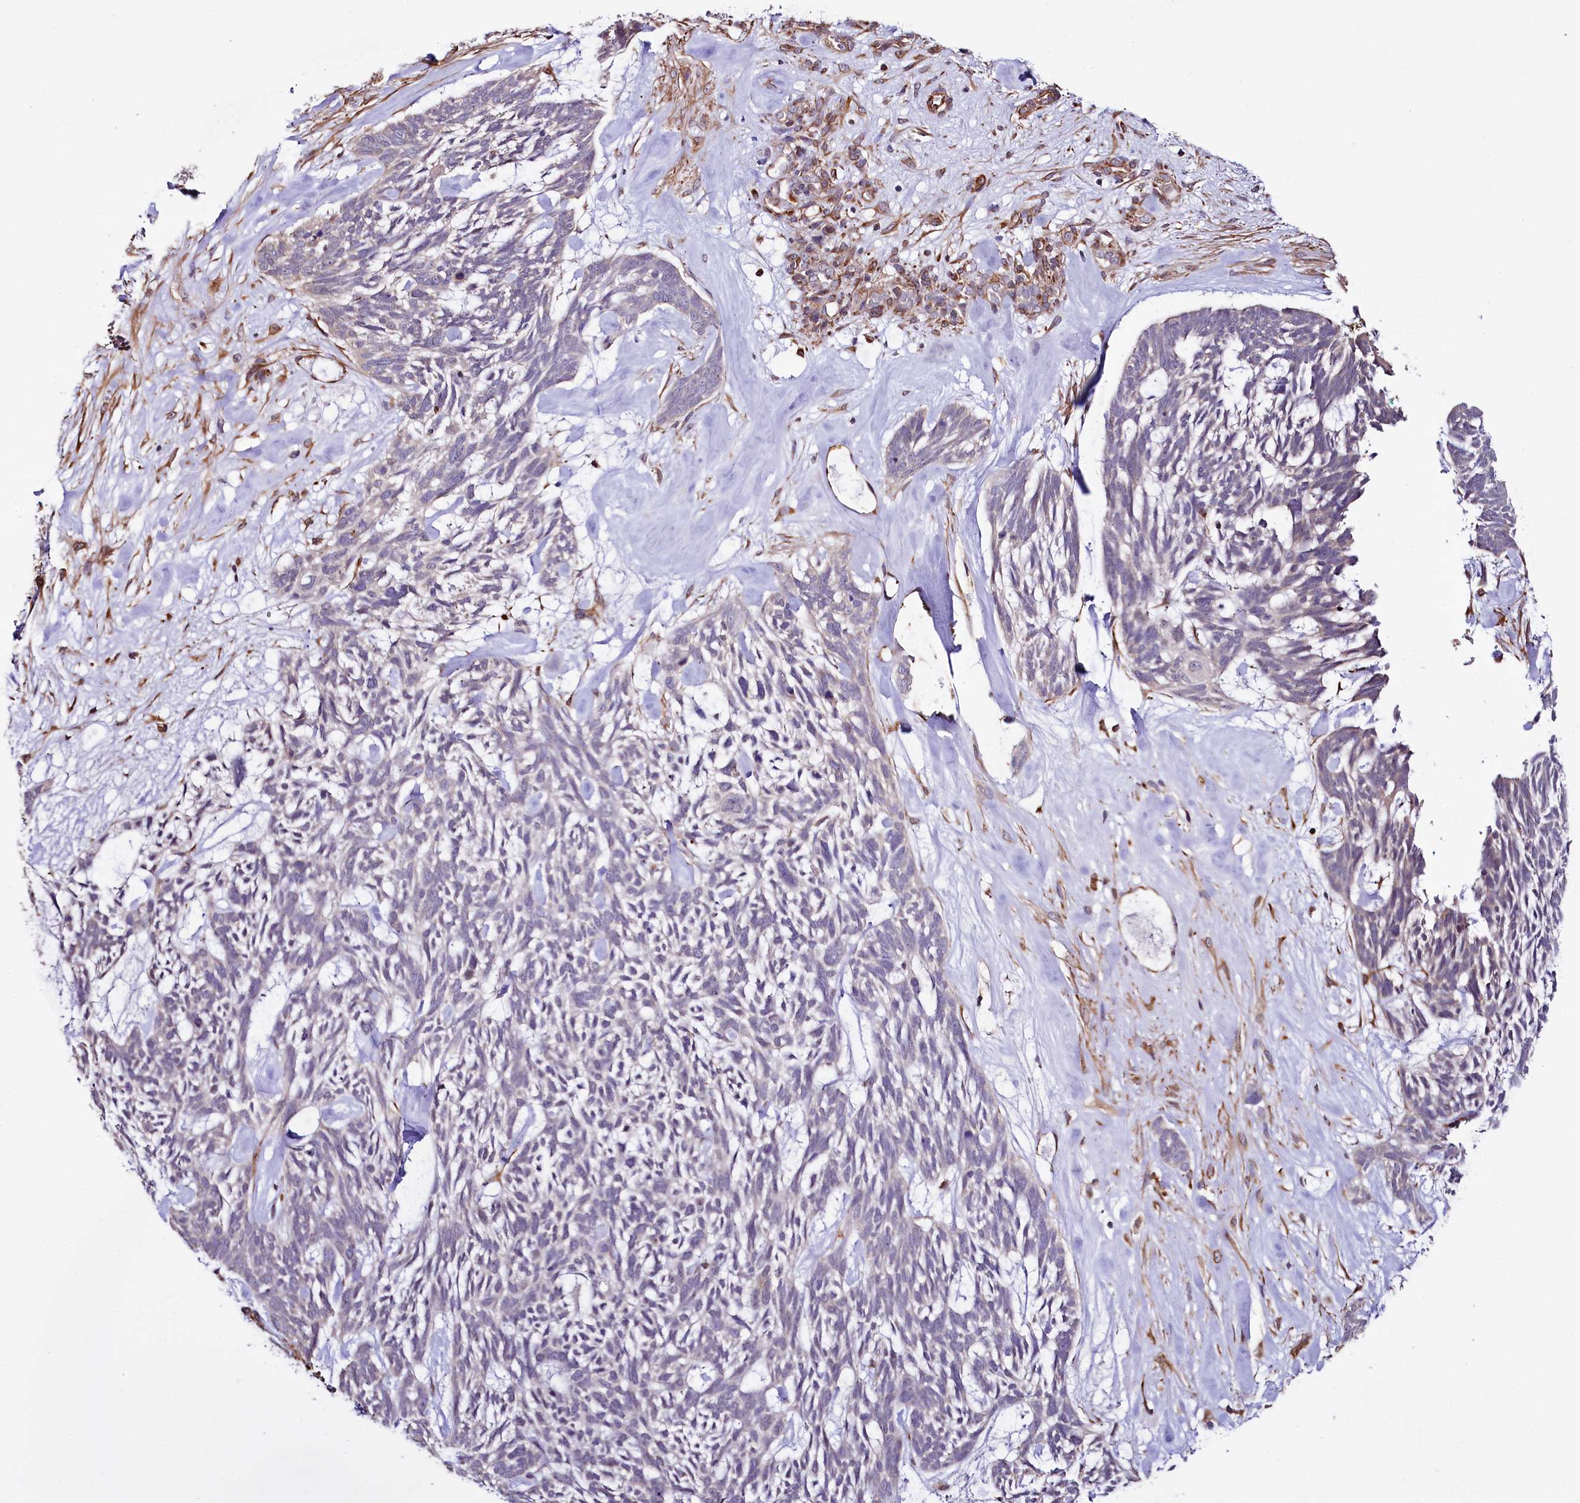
{"staining": {"intensity": "negative", "quantity": "none", "location": "none"}, "tissue": "skin cancer", "cell_type": "Tumor cells", "image_type": "cancer", "snomed": [{"axis": "morphology", "description": "Basal cell carcinoma"}, {"axis": "topography", "description": "Skin"}], "caption": "An immunohistochemistry (IHC) micrograph of skin basal cell carcinoma is shown. There is no staining in tumor cells of skin basal cell carcinoma.", "gene": "TTC12", "patient": {"sex": "male", "age": 88}}